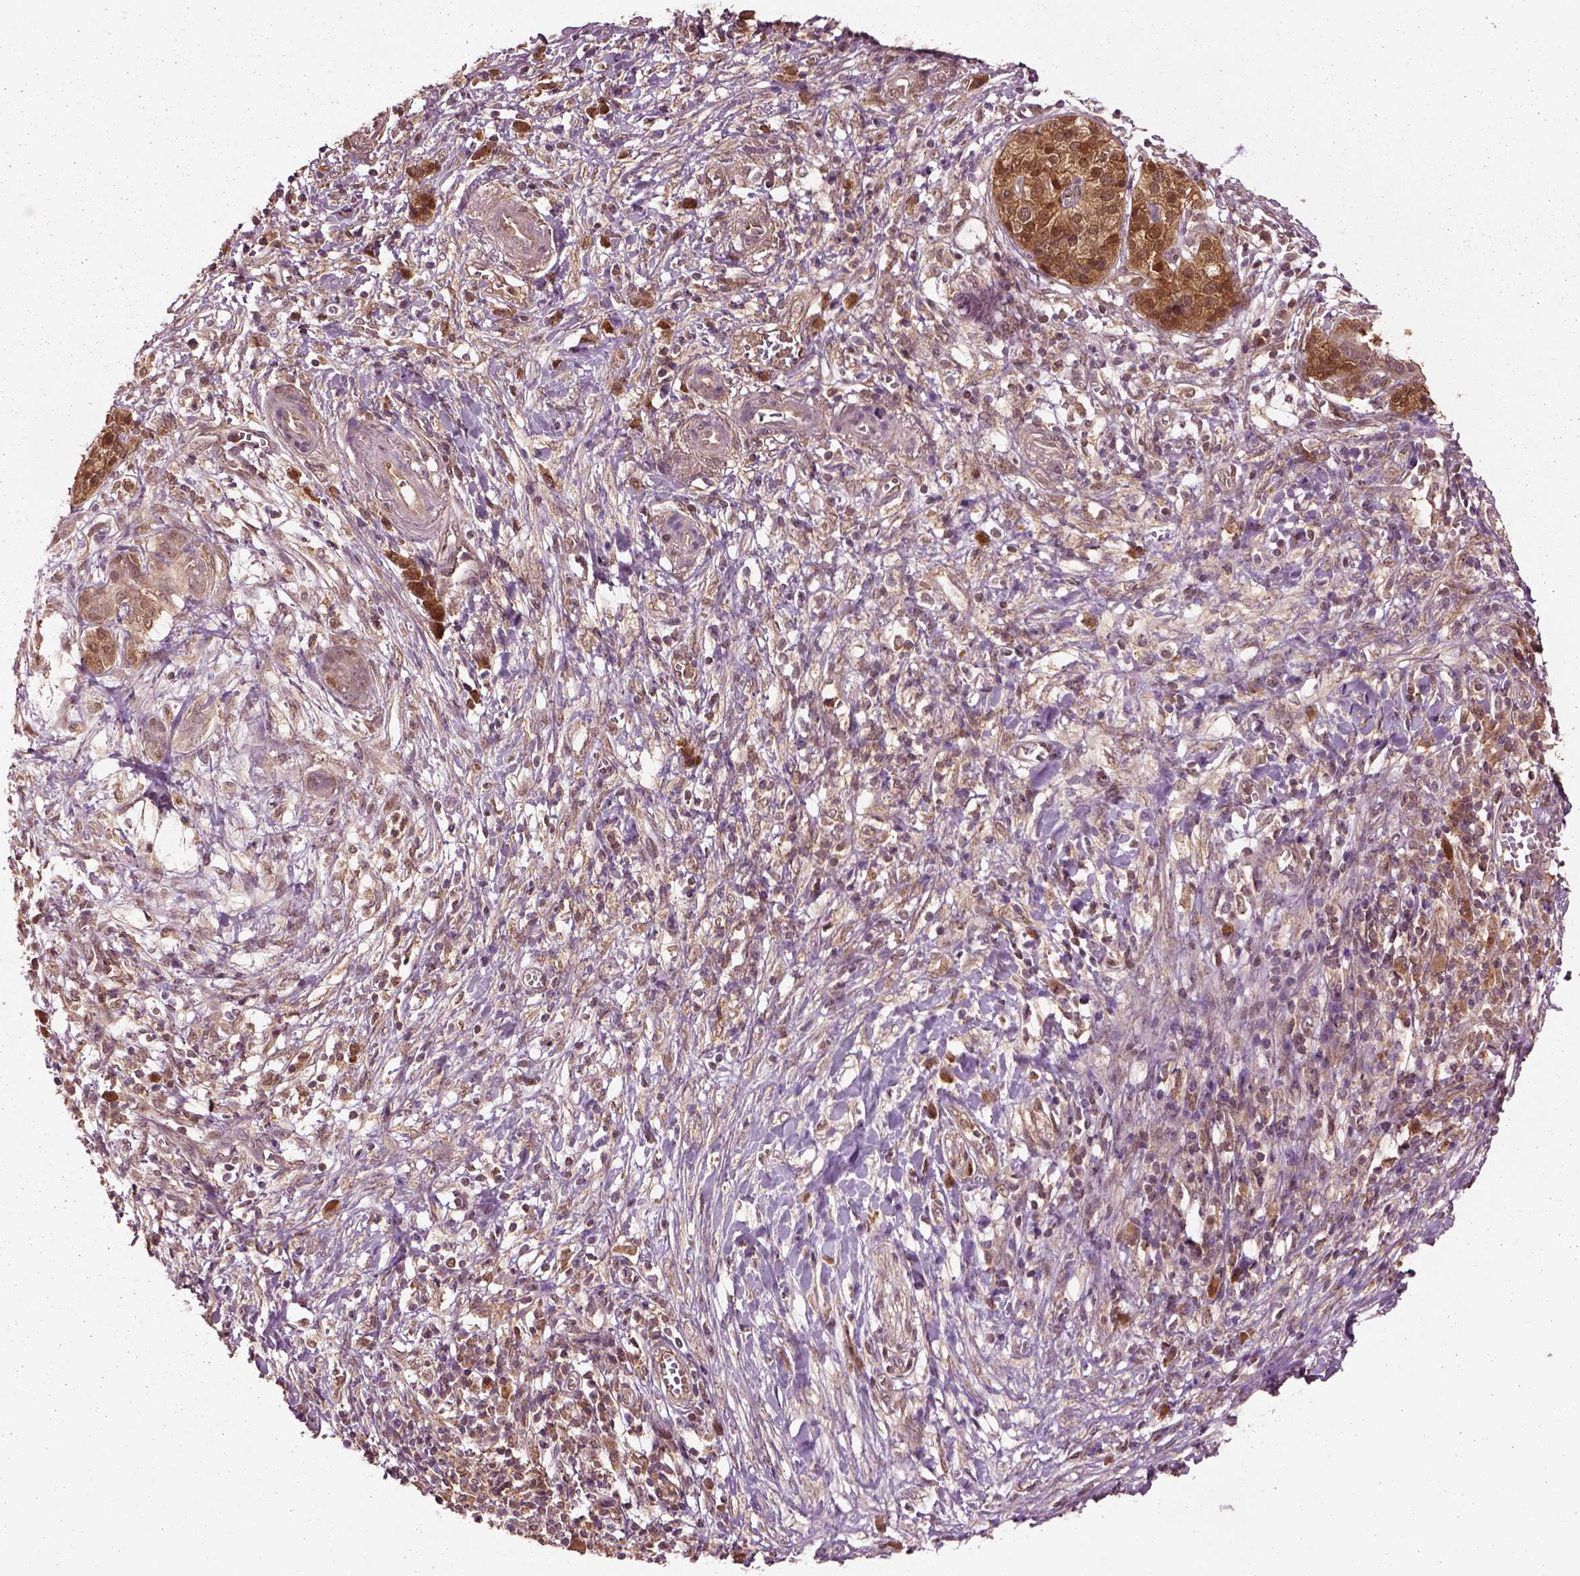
{"staining": {"intensity": "moderate", "quantity": ">75%", "location": "cytoplasmic/membranous"}, "tissue": "pancreatic cancer", "cell_type": "Tumor cells", "image_type": "cancer", "snomed": [{"axis": "morphology", "description": "Adenocarcinoma, NOS"}, {"axis": "topography", "description": "Pancreas"}], "caption": "Pancreatic cancer (adenocarcinoma) stained with a brown dye exhibits moderate cytoplasmic/membranous positive expression in about >75% of tumor cells.", "gene": "MDP1", "patient": {"sex": "male", "age": 61}}